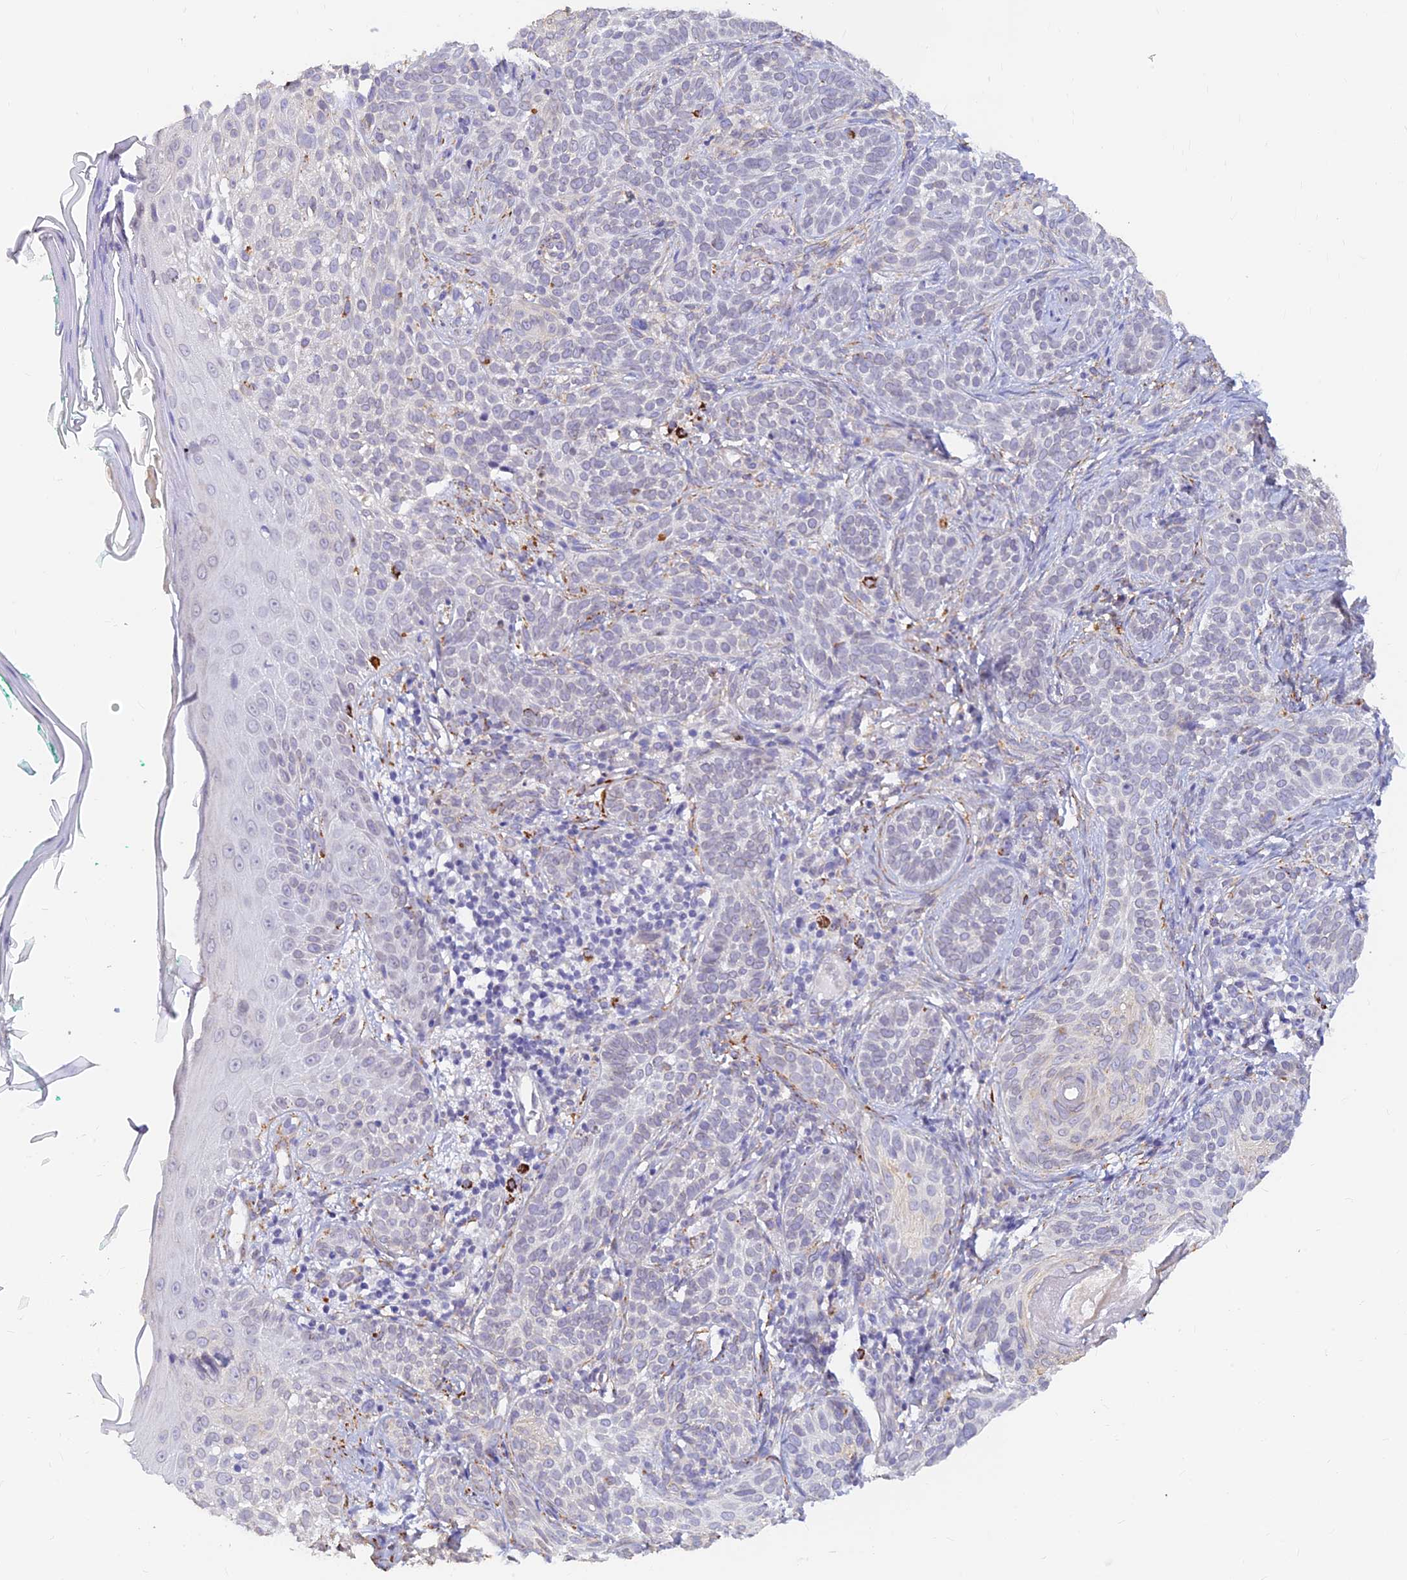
{"staining": {"intensity": "negative", "quantity": "none", "location": "none"}, "tissue": "skin cancer", "cell_type": "Tumor cells", "image_type": "cancer", "snomed": [{"axis": "morphology", "description": "Basal cell carcinoma"}, {"axis": "topography", "description": "Skin"}], "caption": "Immunohistochemistry (IHC) histopathology image of human skin cancer (basal cell carcinoma) stained for a protein (brown), which displays no expression in tumor cells. Nuclei are stained in blue.", "gene": "ALDH1L2", "patient": {"sex": "male", "age": 71}}